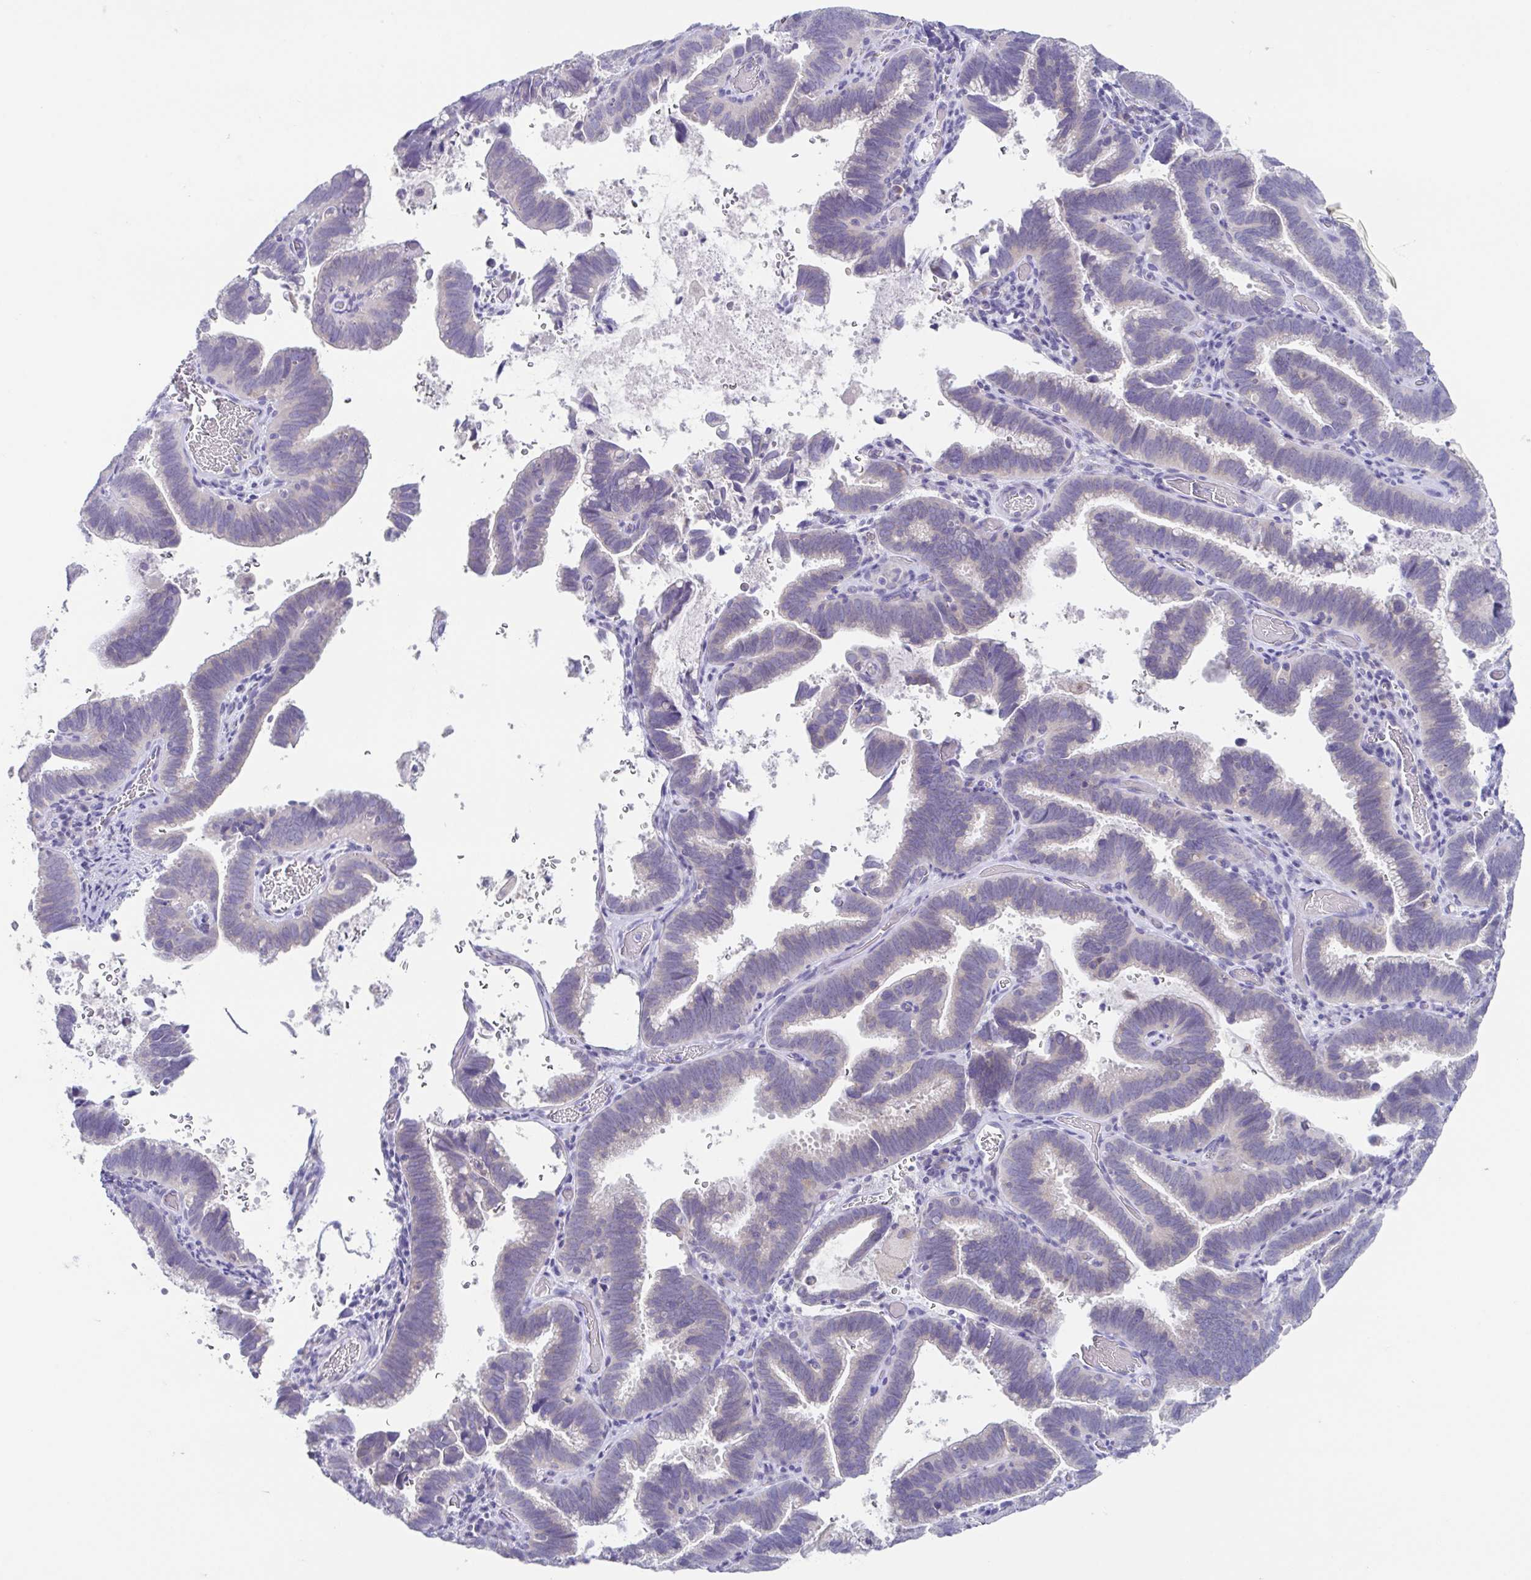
{"staining": {"intensity": "negative", "quantity": "none", "location": "none"}, "tissue": "cervical cancer", "cell_type": "Tumor cells", "image_type": "cancer", "snomed": [{"axis": "morphology", "description": "Adenocarcinoma, NOS"}, {"axis": "topography", "description": "Cervix"}], "caption": "The immunohistochemistry histopathology image has no significant staining in tumor cells of cervical cancer (adenocarcinoma) tissue.", "gene": "RDH11", "patient": {"sex": "female", "age": 61}}